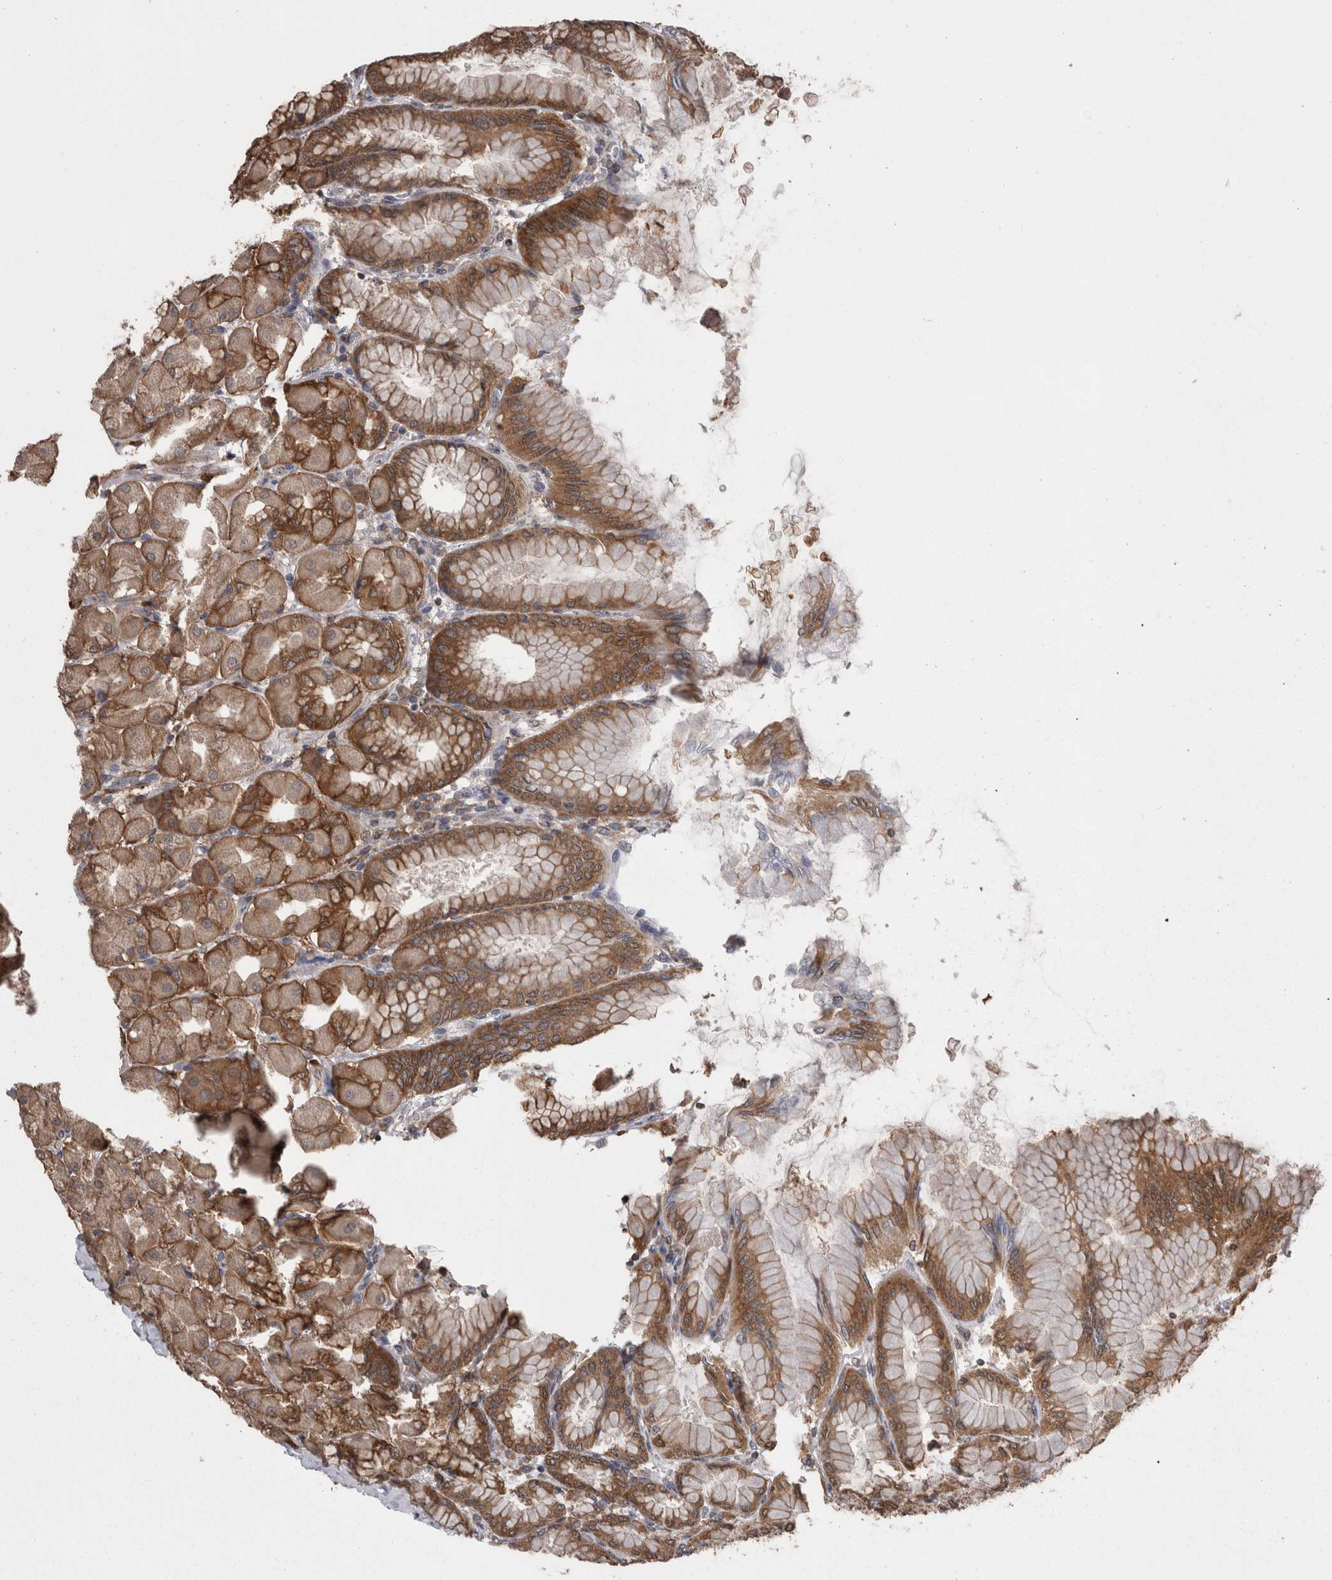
{"staining": {"intensity": "strong", "quantity": ">75%", "location": "cytoplasmic/membranous"}, "tissue": "stomach", "cell_type": "Glandular cells", "image_type": "normal", "snomed": [{"axis": "morphology", "description": "Normal tissue, NOS"}, {"axis": "topography", "description": "Stomach, upper"}], "caption": "Protein expression analysis of normal stomach reveals strong cytoplasmic/membranous positivity in about >75% of glandular cells.", "gene": "DDX6", "patient": {"sex": "female", "age": 56}}